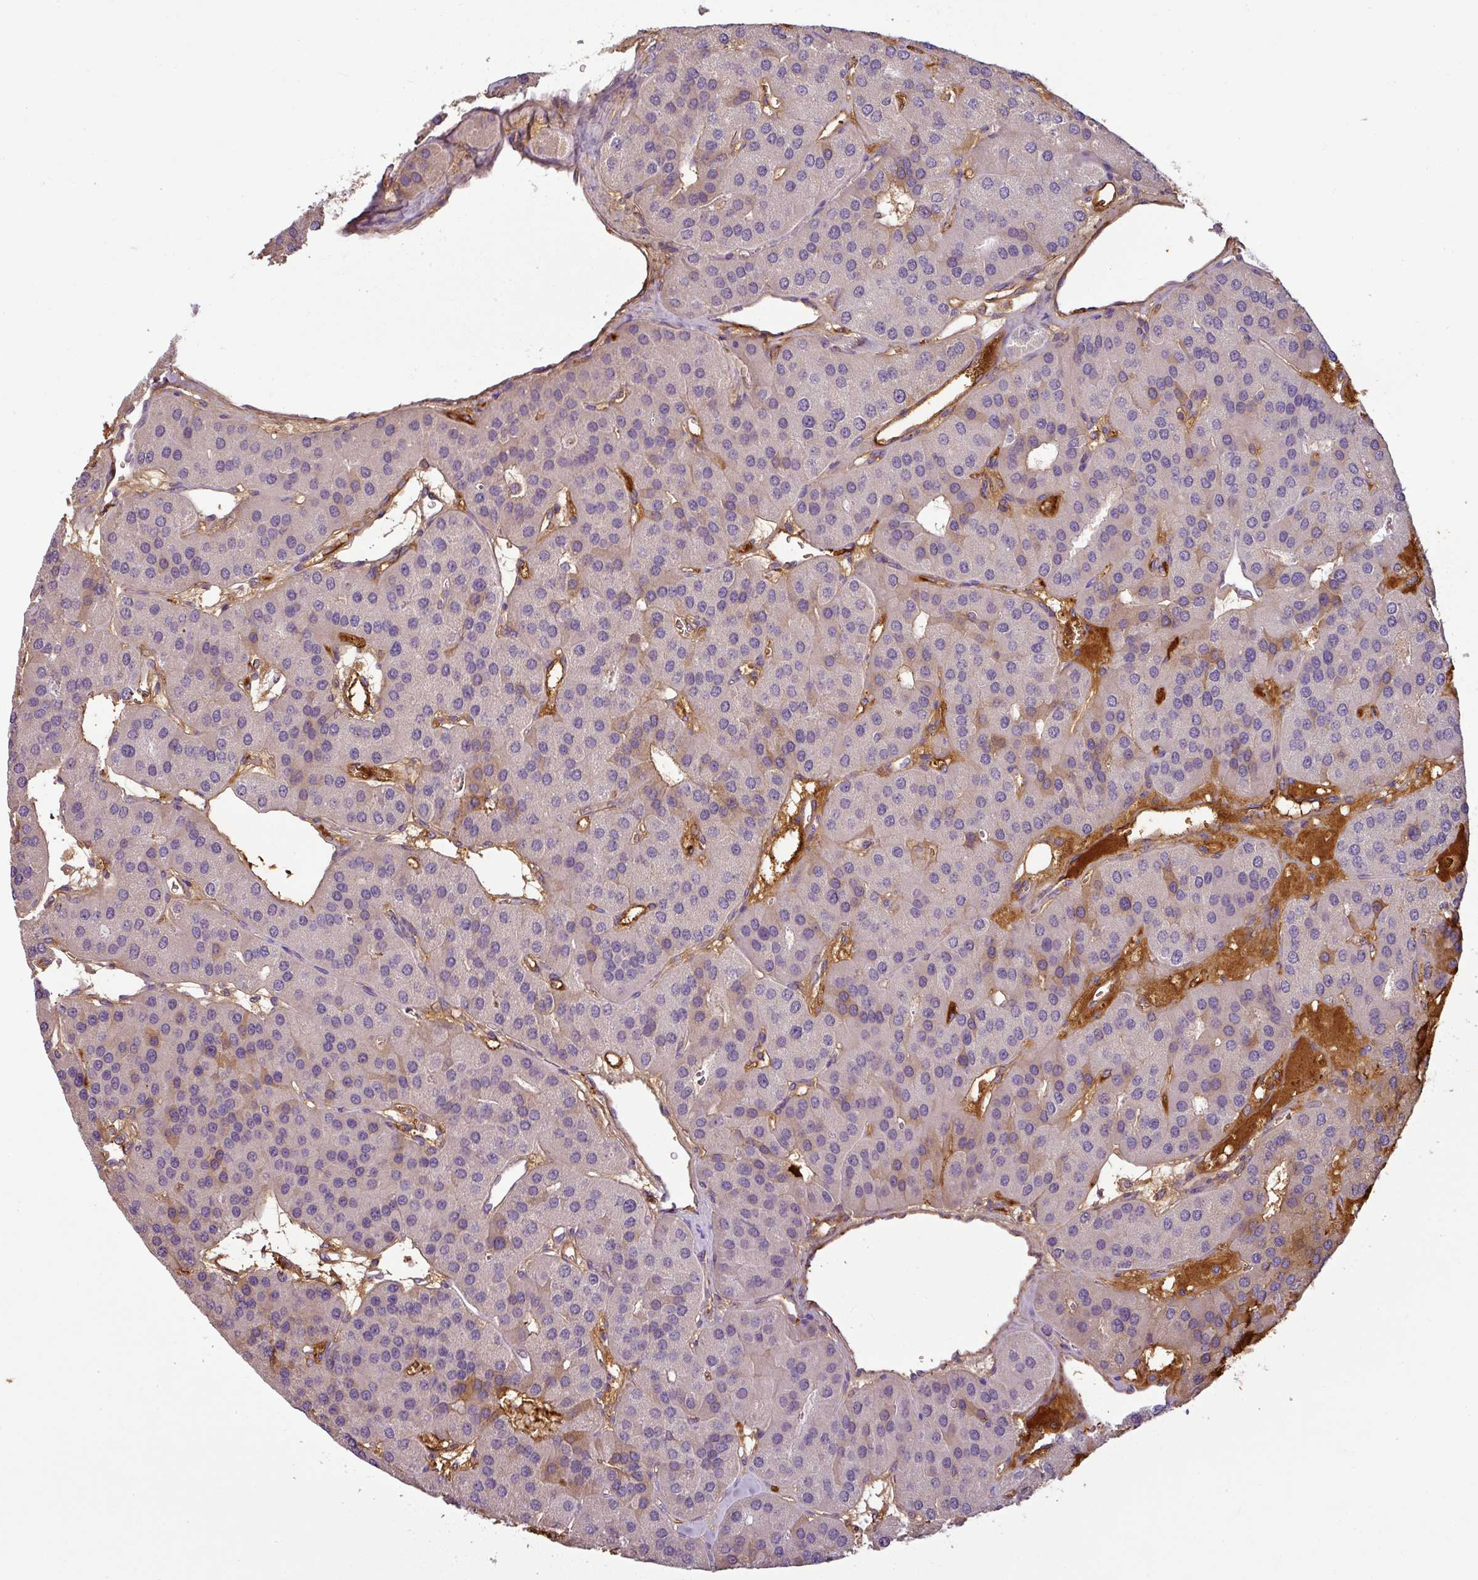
{"staining": {"intensity": "negative", "quantity": "none", "location": "none"}, "tissue": "parathyroid gland", "cell_type": "Glandular cells", "image_type": "normal", "snomed": [{"axis": "morphology", "description": "Normal tissue, NOS"}, {"axis": "morphology", "description": "Adenoma, NOS"}, {"axis": "topography", "description": "Parathyroid gland"}], "caption": "Immunohistochemistry (IHC) of benign human parathyroid gland demonstrates no staining in glandular cells. (DAB (3,3'-diaminobenzidine) IHC with hematoxylin counter stain).", "gene": "APOC1", "patient": {"sex": "female", "age": 86}}